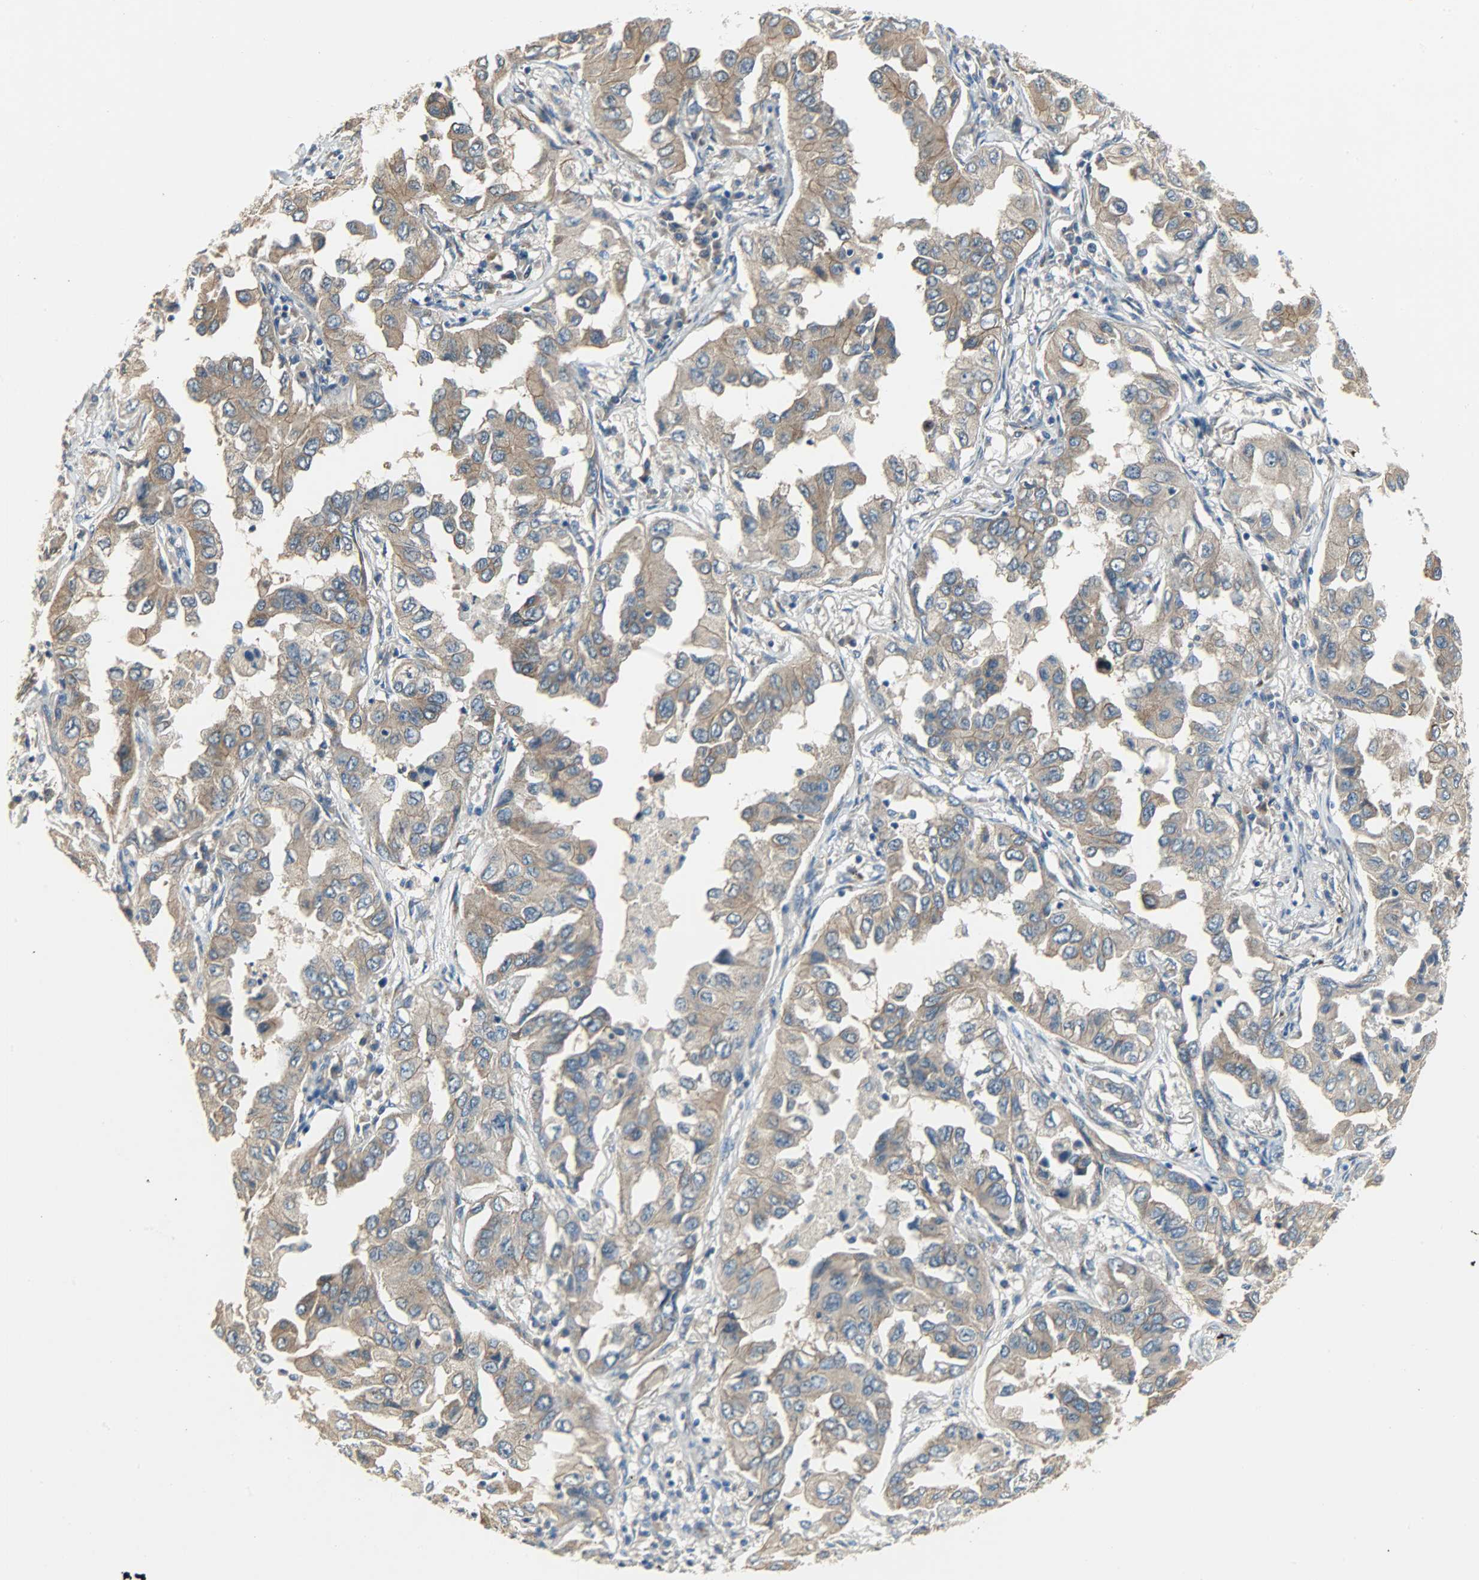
{"staining": {"intensity": "weak", "quantity": ">75%", "location": "cytoplasmic/membranous"}, "tissue": "lung cancer", "cell_type": "Tumor cells", "image_type": "cancer", "snomed": [{"axis": "morphology", "description": "Adenocarcinoma, NOS"}, {"axis": "topography", "description": "Lung"}], "caption": "Adenocarcinoma (lung) stained with a brown dye exhibits weak cytoplasmic/membranous positive positivity in approximately >75% of tumor cells.", "gene": "KIAA1217", "patient": {"sex": "female", "age": 65}}